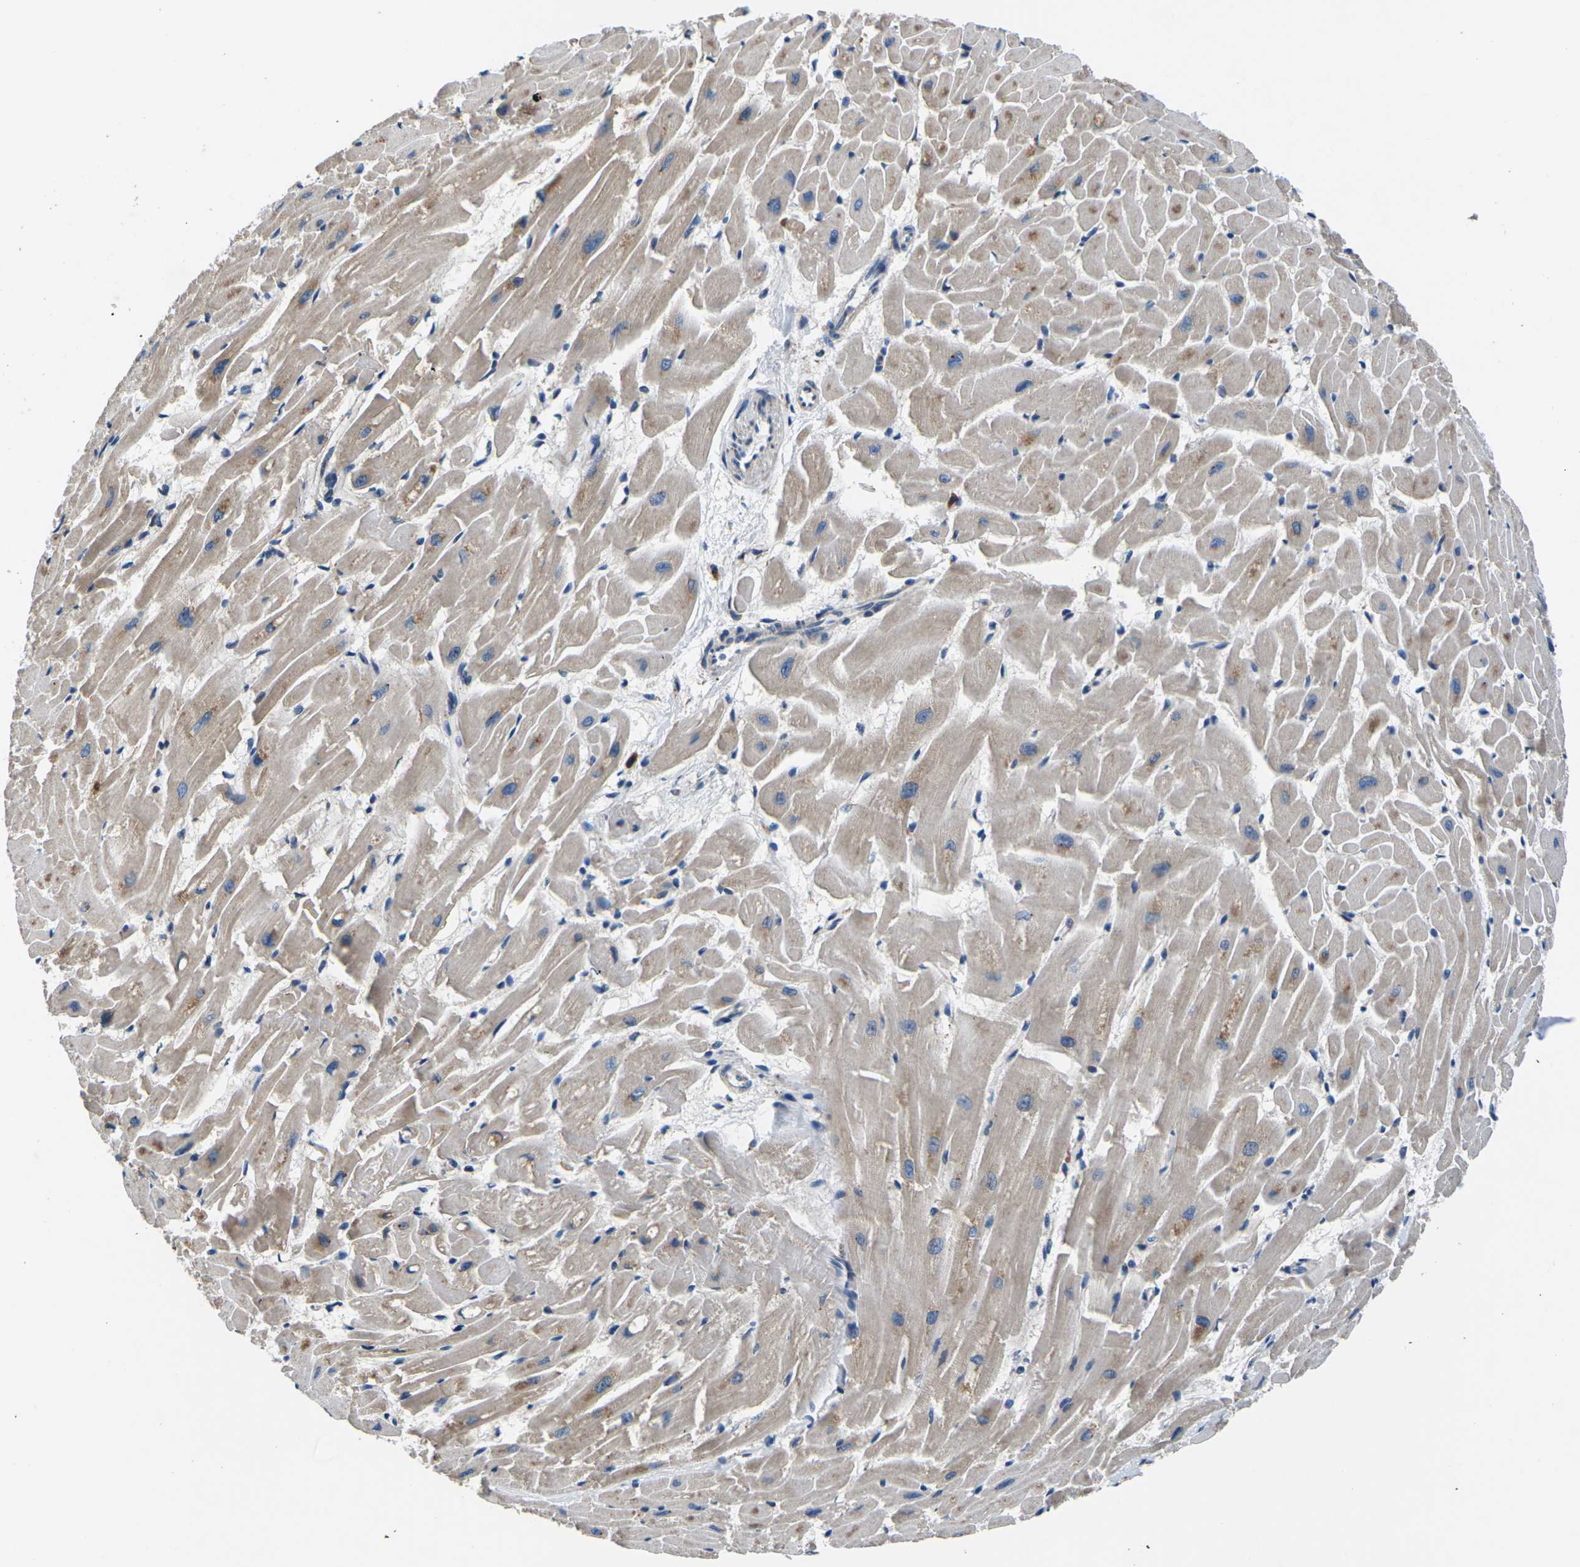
{"staining": {"intensity": "moderate", "quantity": ">75%", "location": "cytoplasmic/membranous"}, "tissue": "heart muscle", "cell_type": "Cardiomyocytes", "image_type": "normal", "snomed": [{"axis": "morphology", "description": "Normal tissue, NOS"}, {"axis": "topography", "description": "Heart"}], "caption": "Immunohistochemical staining of unremarkable human heart muscle shows >75% levels of moderate cytoplasmic/membranous protein expression in about >75% of cardiomyocytes.", "gene": "GABRP", "patient": {"sex": "female", "age": 19}}